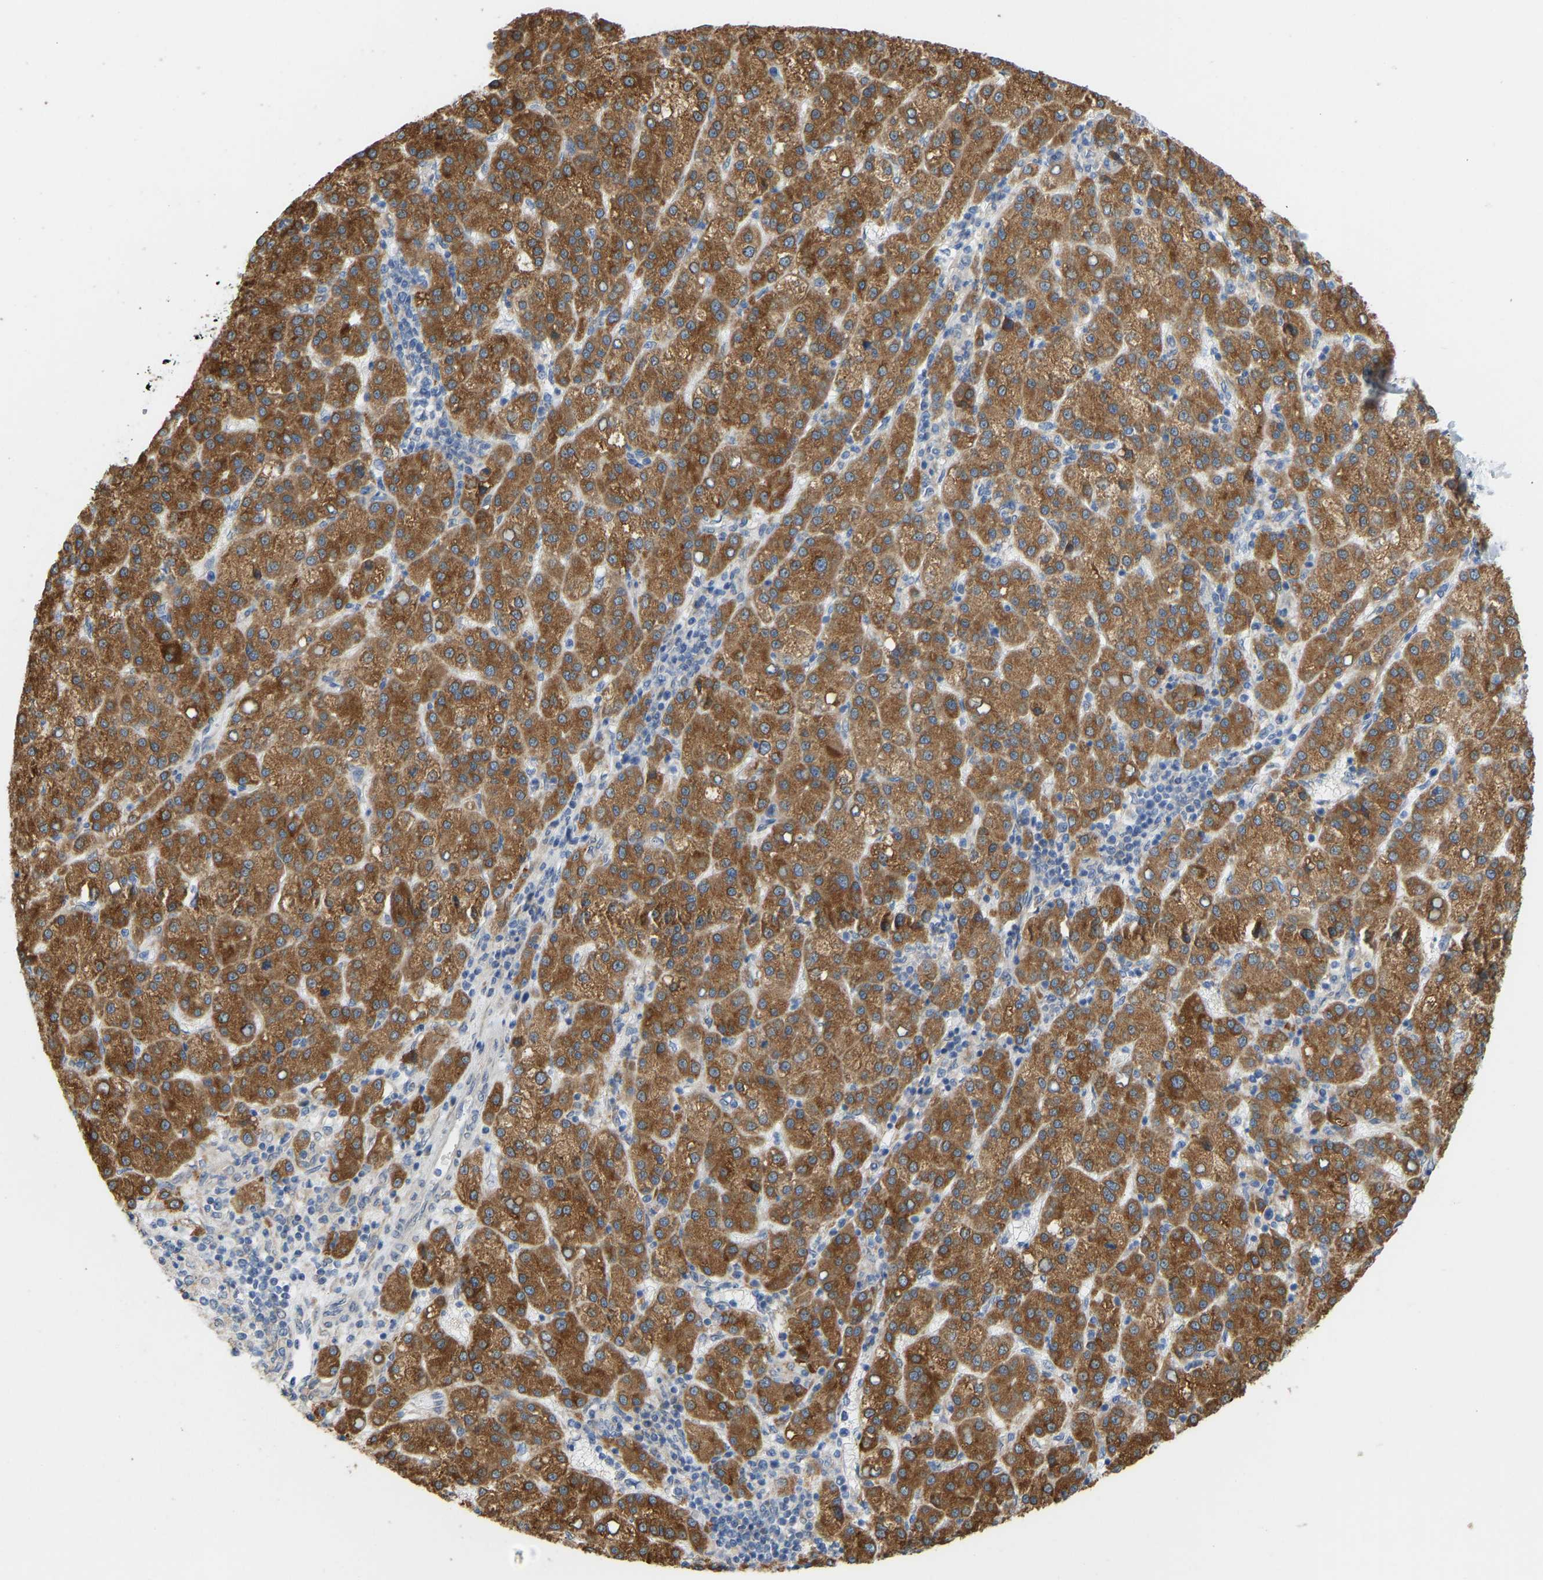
{"staining": {"intensity": "moderate", "quantity": ">75%", "location": "cytoplasmic/membranous"}, "tissue": "liver cancer", "cell_type": "Tumor cells", "image_type": "cancer", "snomed": [{"axis": "morphology", "description": "Carcinoma, Hepatocellular, NOS"}, {"axis": "topography", "description": "Liver"}], "caption": "Protein staining reveals moderate cytoplasmic/membranous expression in approximately >75% of tumor cells in hepatocellular carcinoma (liver).", "gene": "BEND3", "patient": {"sex": "female", "age": 58}}